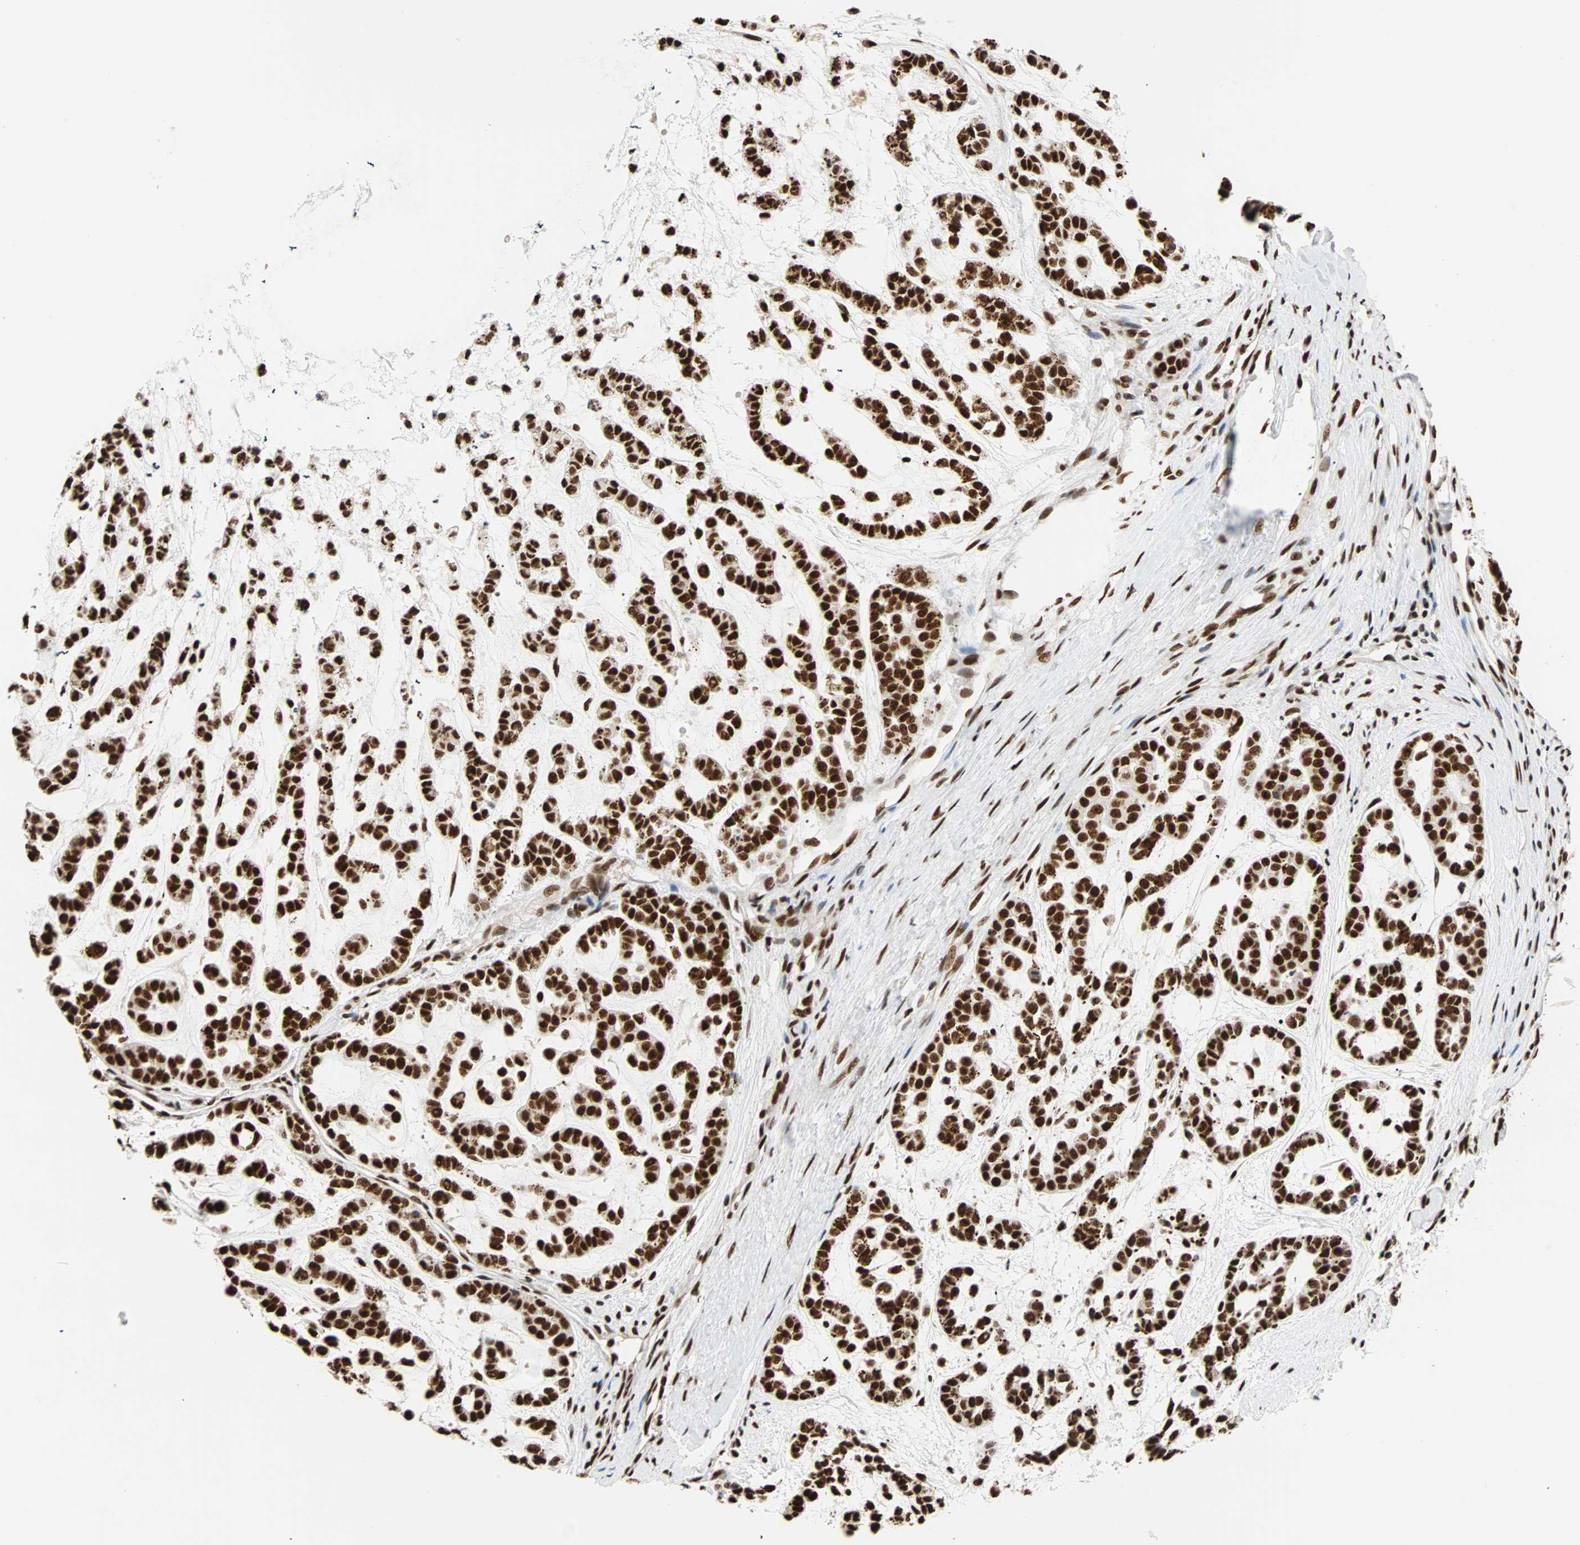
{"staining": {"intensity": "strong", "quantity": ">75%", "location": "nuclear"}, "tissue": "head and neck cancer", "cell_type": "Tumor cells", "image_type": "cancer", "snomed": [{"axis": "morphology", "description": "Adenocarcinoma, NOS"}, {"axis": "morphology", "description": "Adenoma, NOS"}, {"axis": "topography", "description": "Head-Neck"}], "caption": "Tumor cells exhibit high levels of strong nuclear expression in approximately >75% of cells in human head and neck cancer (adenoma). Immunohistochemistry stains the protein of interest in brown and the nuclei are stained blue.", "gene": "ILF2", "patient": {"sex": "female", "age": 55}}